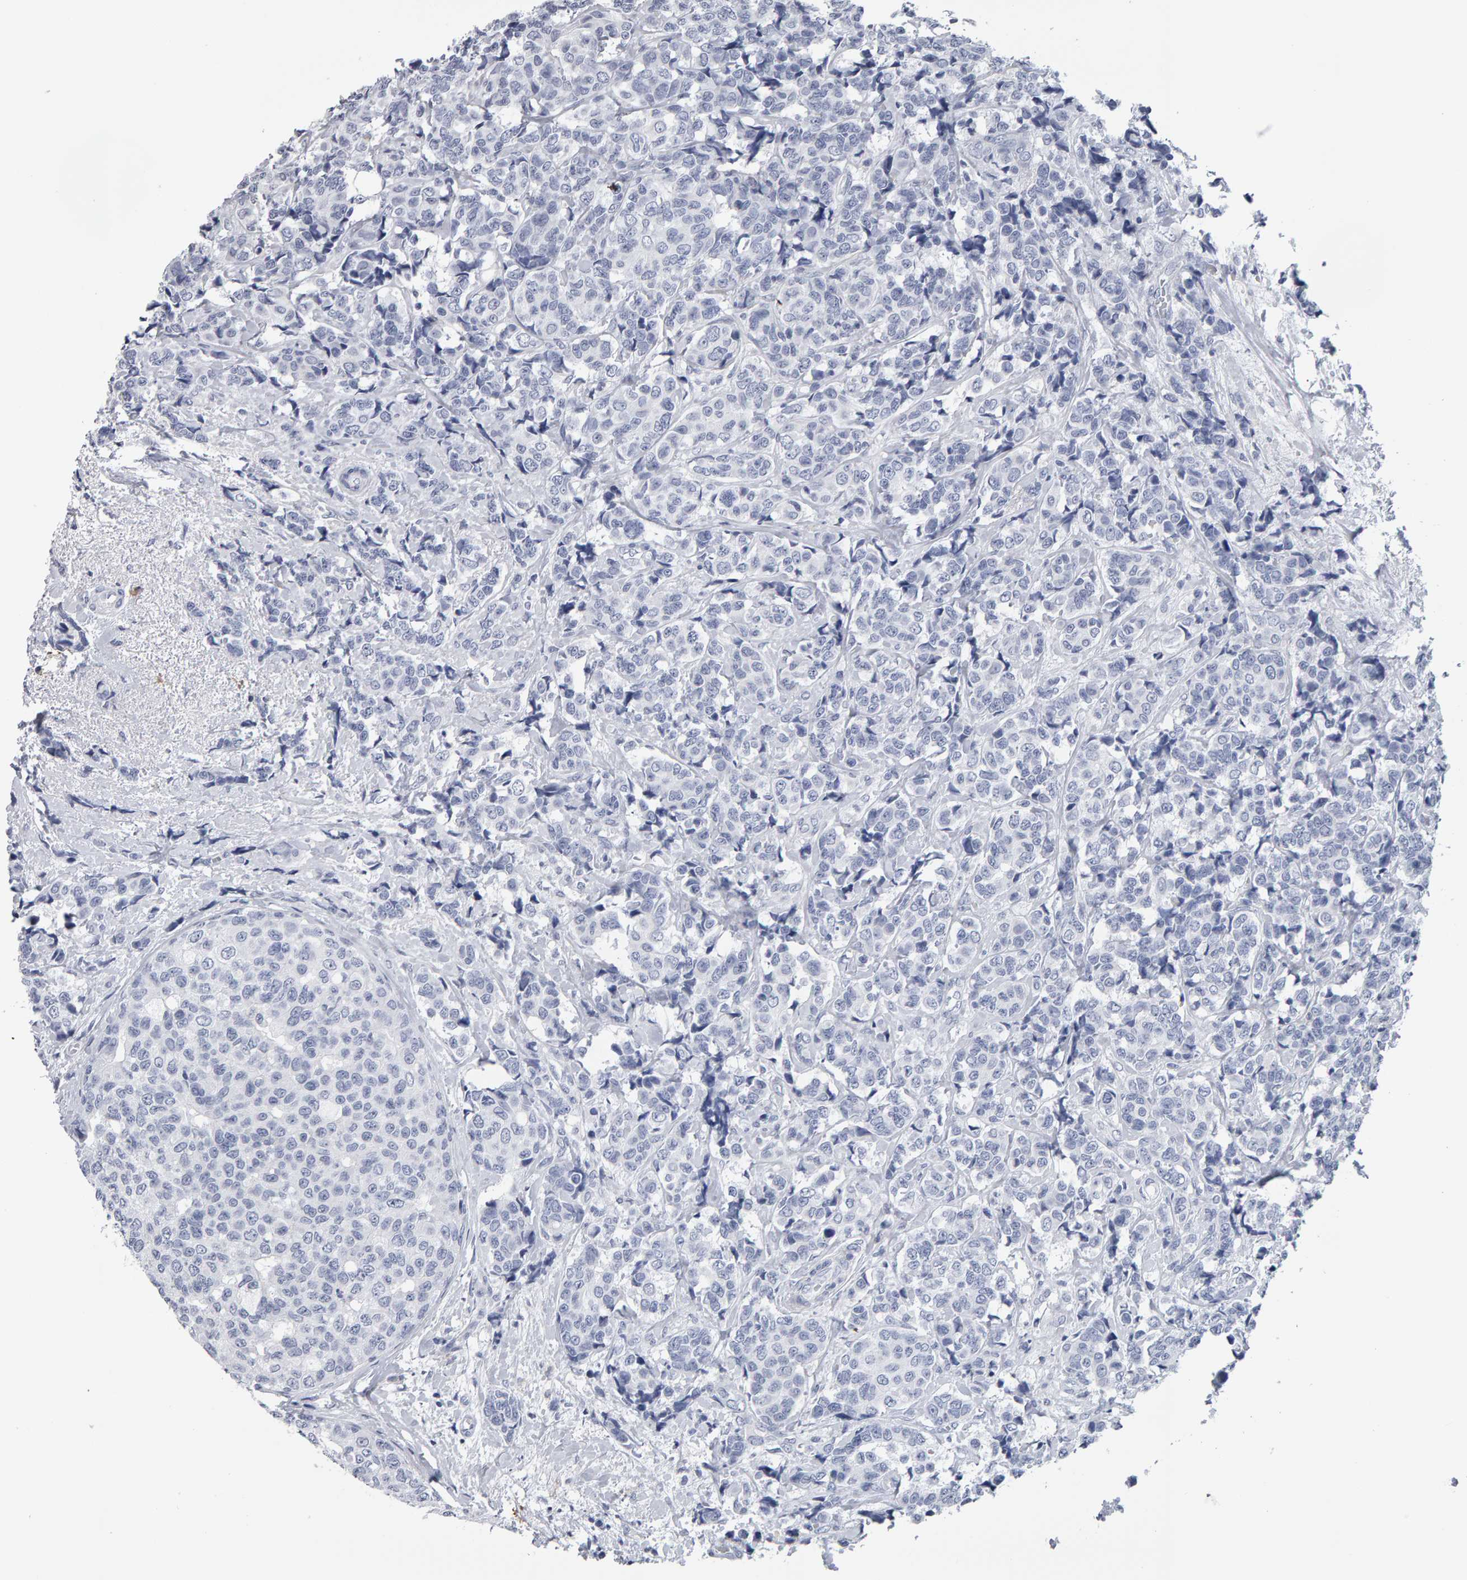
{"staining": {"intensity": "negative", "quantity": "none", "location": "none"}, "tissue": "breast cancer", "cell_type": "Tumor cells", "image_type": "cancer", "snomed": [{"axis": "morphology", "description": "Normal tissue, NOS"}, {"axis": "morphology", "description": "Duct carcinoma"}, {"axis": "topography", "description": "Breast"}], "caption": "Protein analysis of breast cancer exhibits no significant positivity in tumor cells. (DAB (3,3'-diaminobenzidine) IHC, high magnification).", "gene": "CD38", "patient": {"sex": "female", "age": 43}}